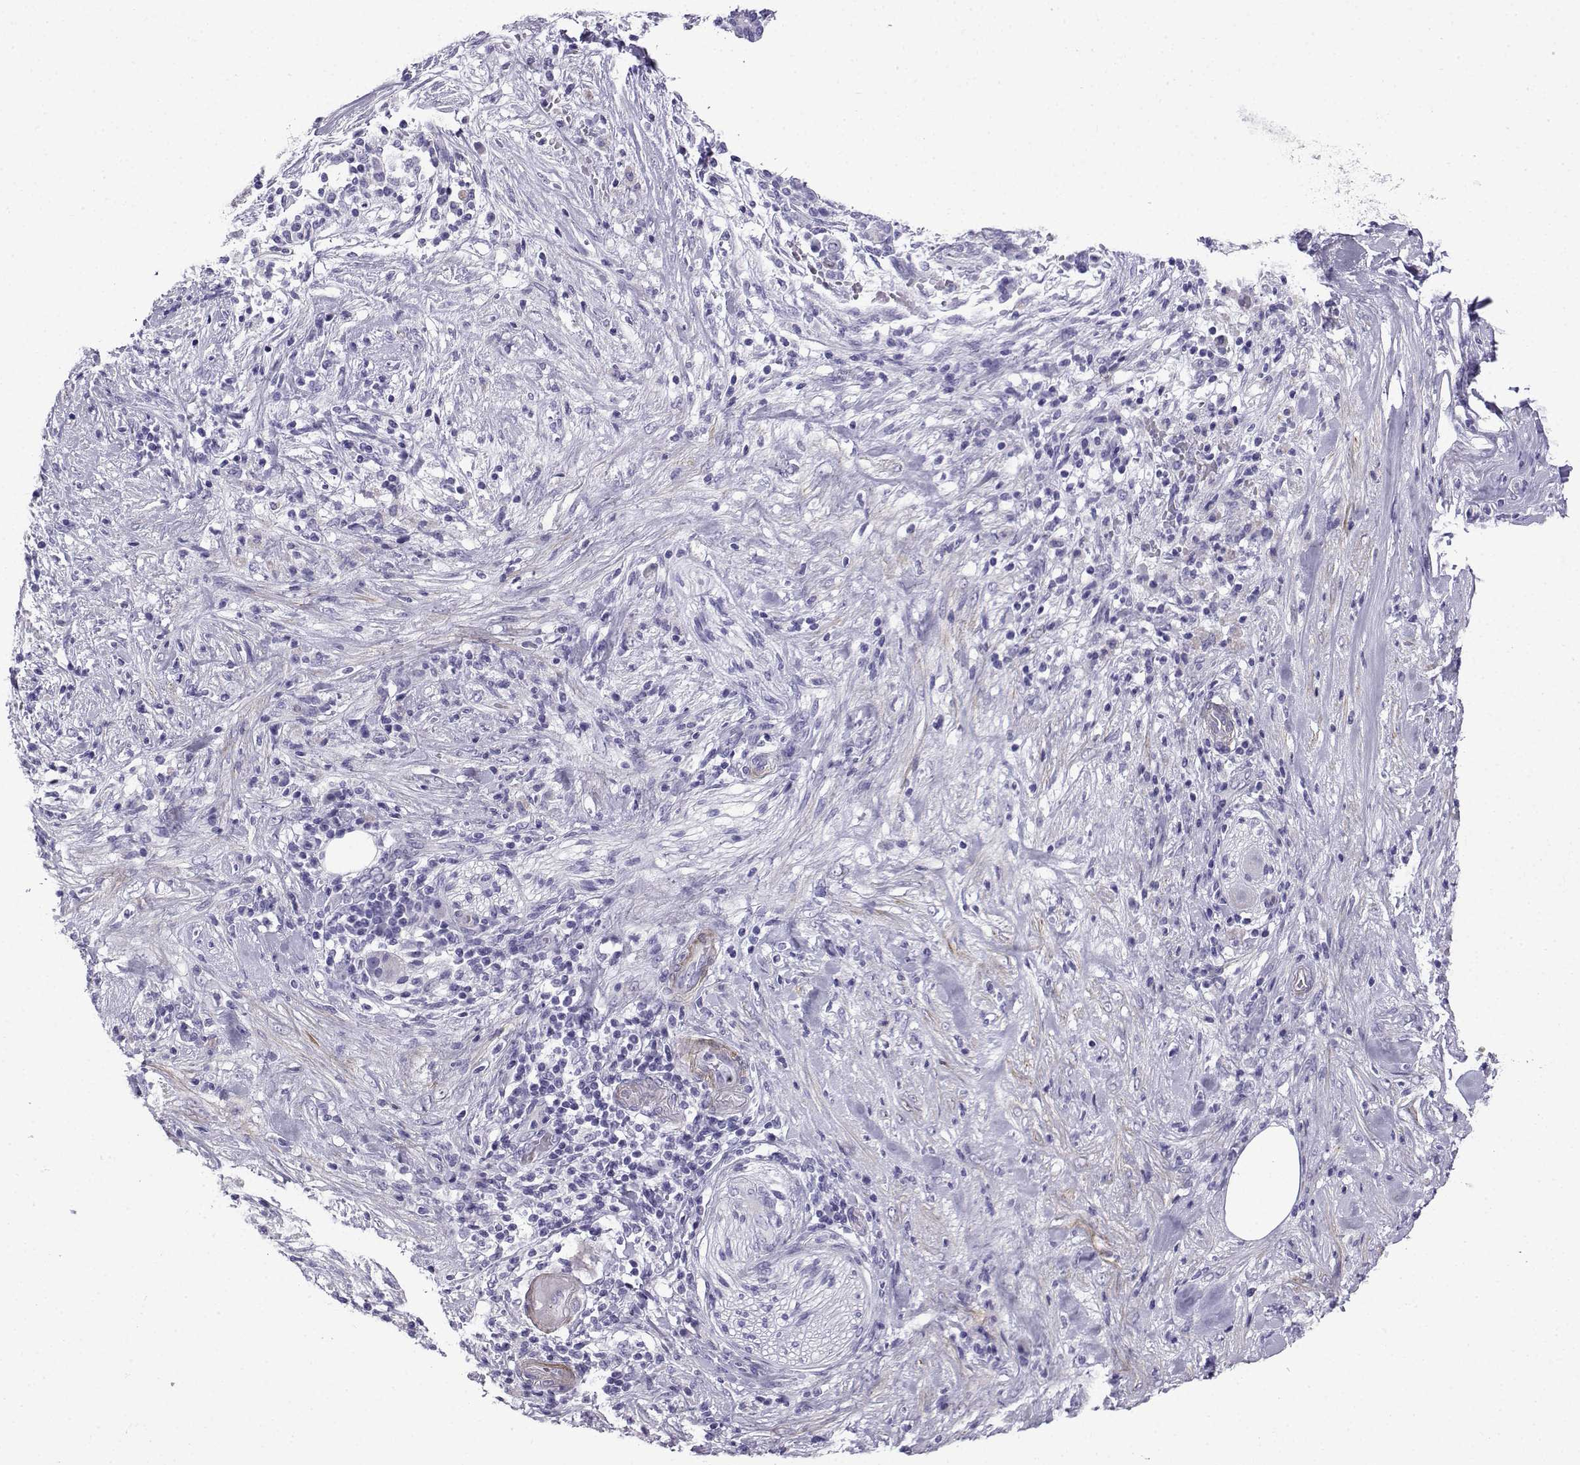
{"staining": {"intensity": "negative", "quantity": "none", "location": "none"}, "tissue": "pancreatic cancer", "cell_type": "Tumor cells", "image_type": "cancer", "snomed": [{"axis": "morphology", "description": "Adenocarcinoma, NOS"}, {"axis": "topography", "description": "Pancreas"}], "caption": "A micrograph of pancreatic cancer stained for a protein exhibits no brown staining in tumor cells. (Immunohistochemistry, brightfield microscopy, high magnification).", "gene": "KCNF1", "patient": {"sex": "male", "age": 44}}